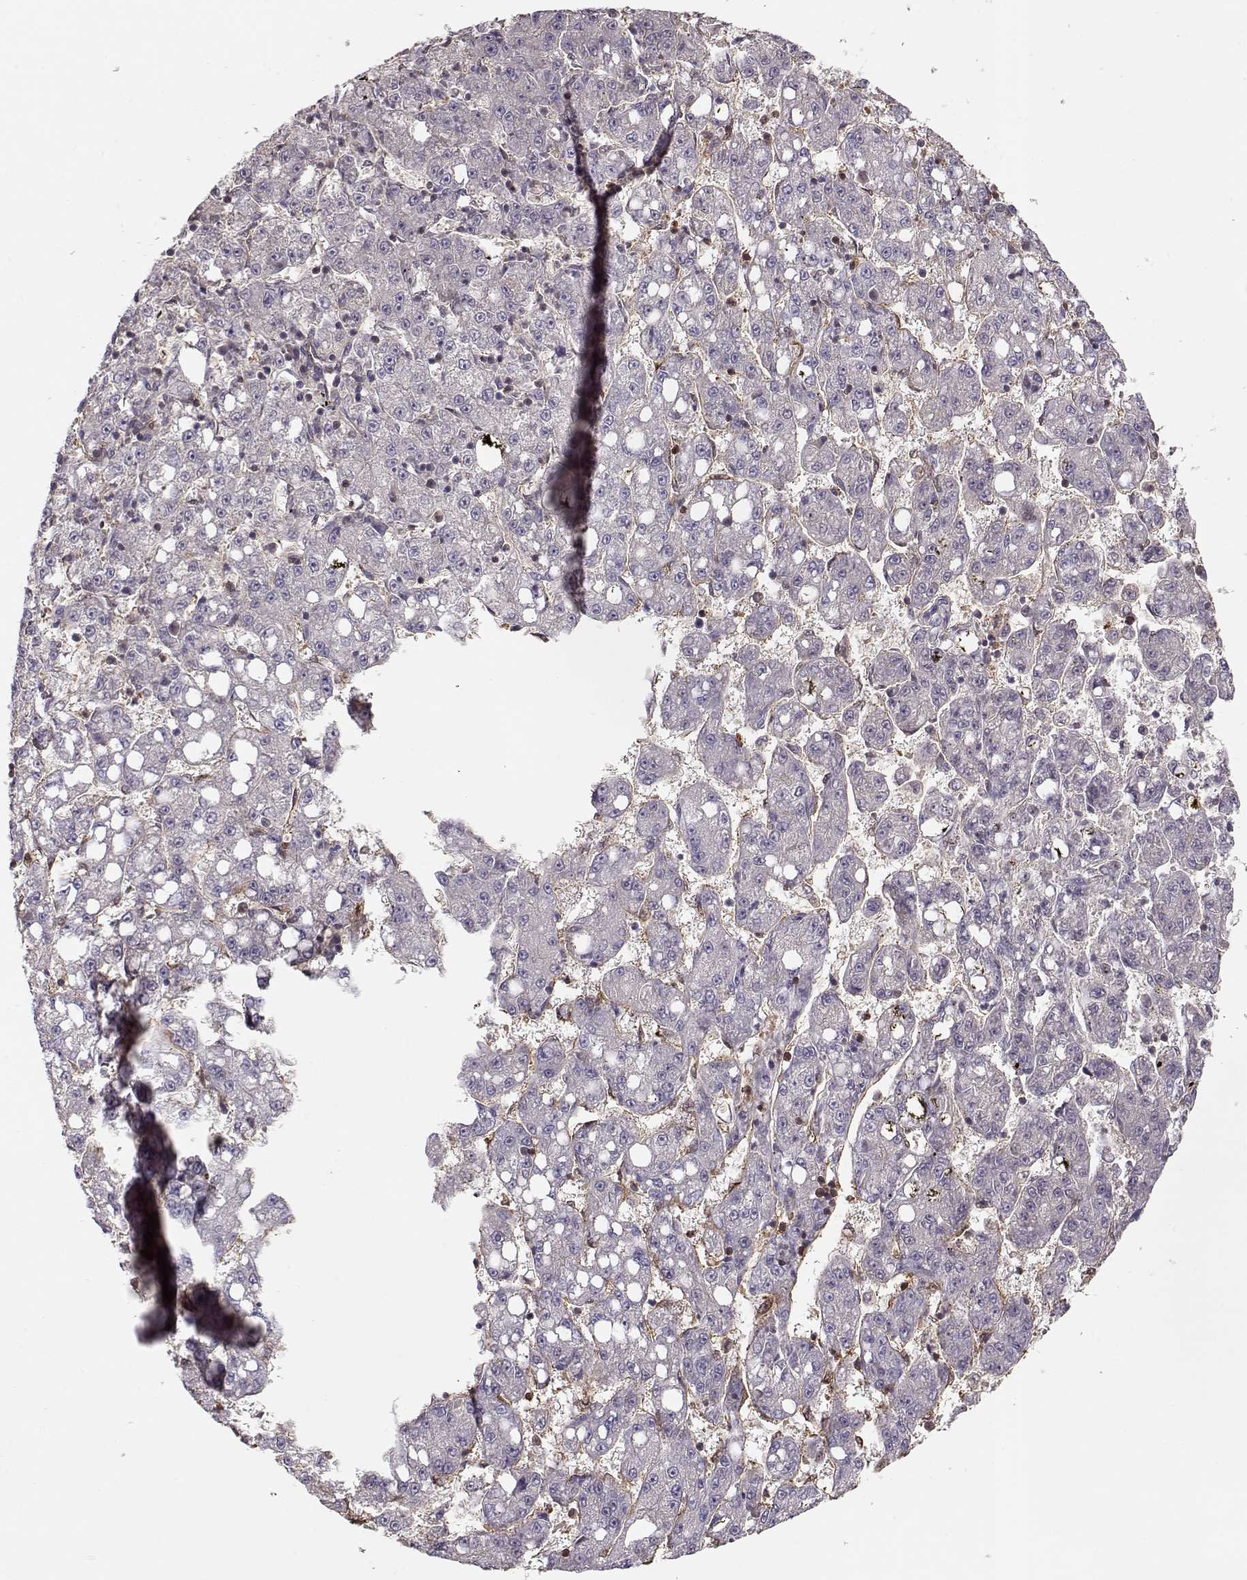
{"staining": {"intensity": "negative", "quantity": "none", "location": "none"}, "tissue": "liver cancer", "cell_type": "Tumor cells", "image_type": "cancer", "snomed": [{"axis": "morphology", "description": "Carcinoma, Hepatocellular, NOS"}, {"axis": "topography", "description": "Liver"}], "caption": "A high-resolution micrograph shows immunohistochemistry (IHC) staining of liver cancer, which shows no significant expression in tumor cells.", "gene": "PNP", "patient": {"sex": "female", "age": 65}}